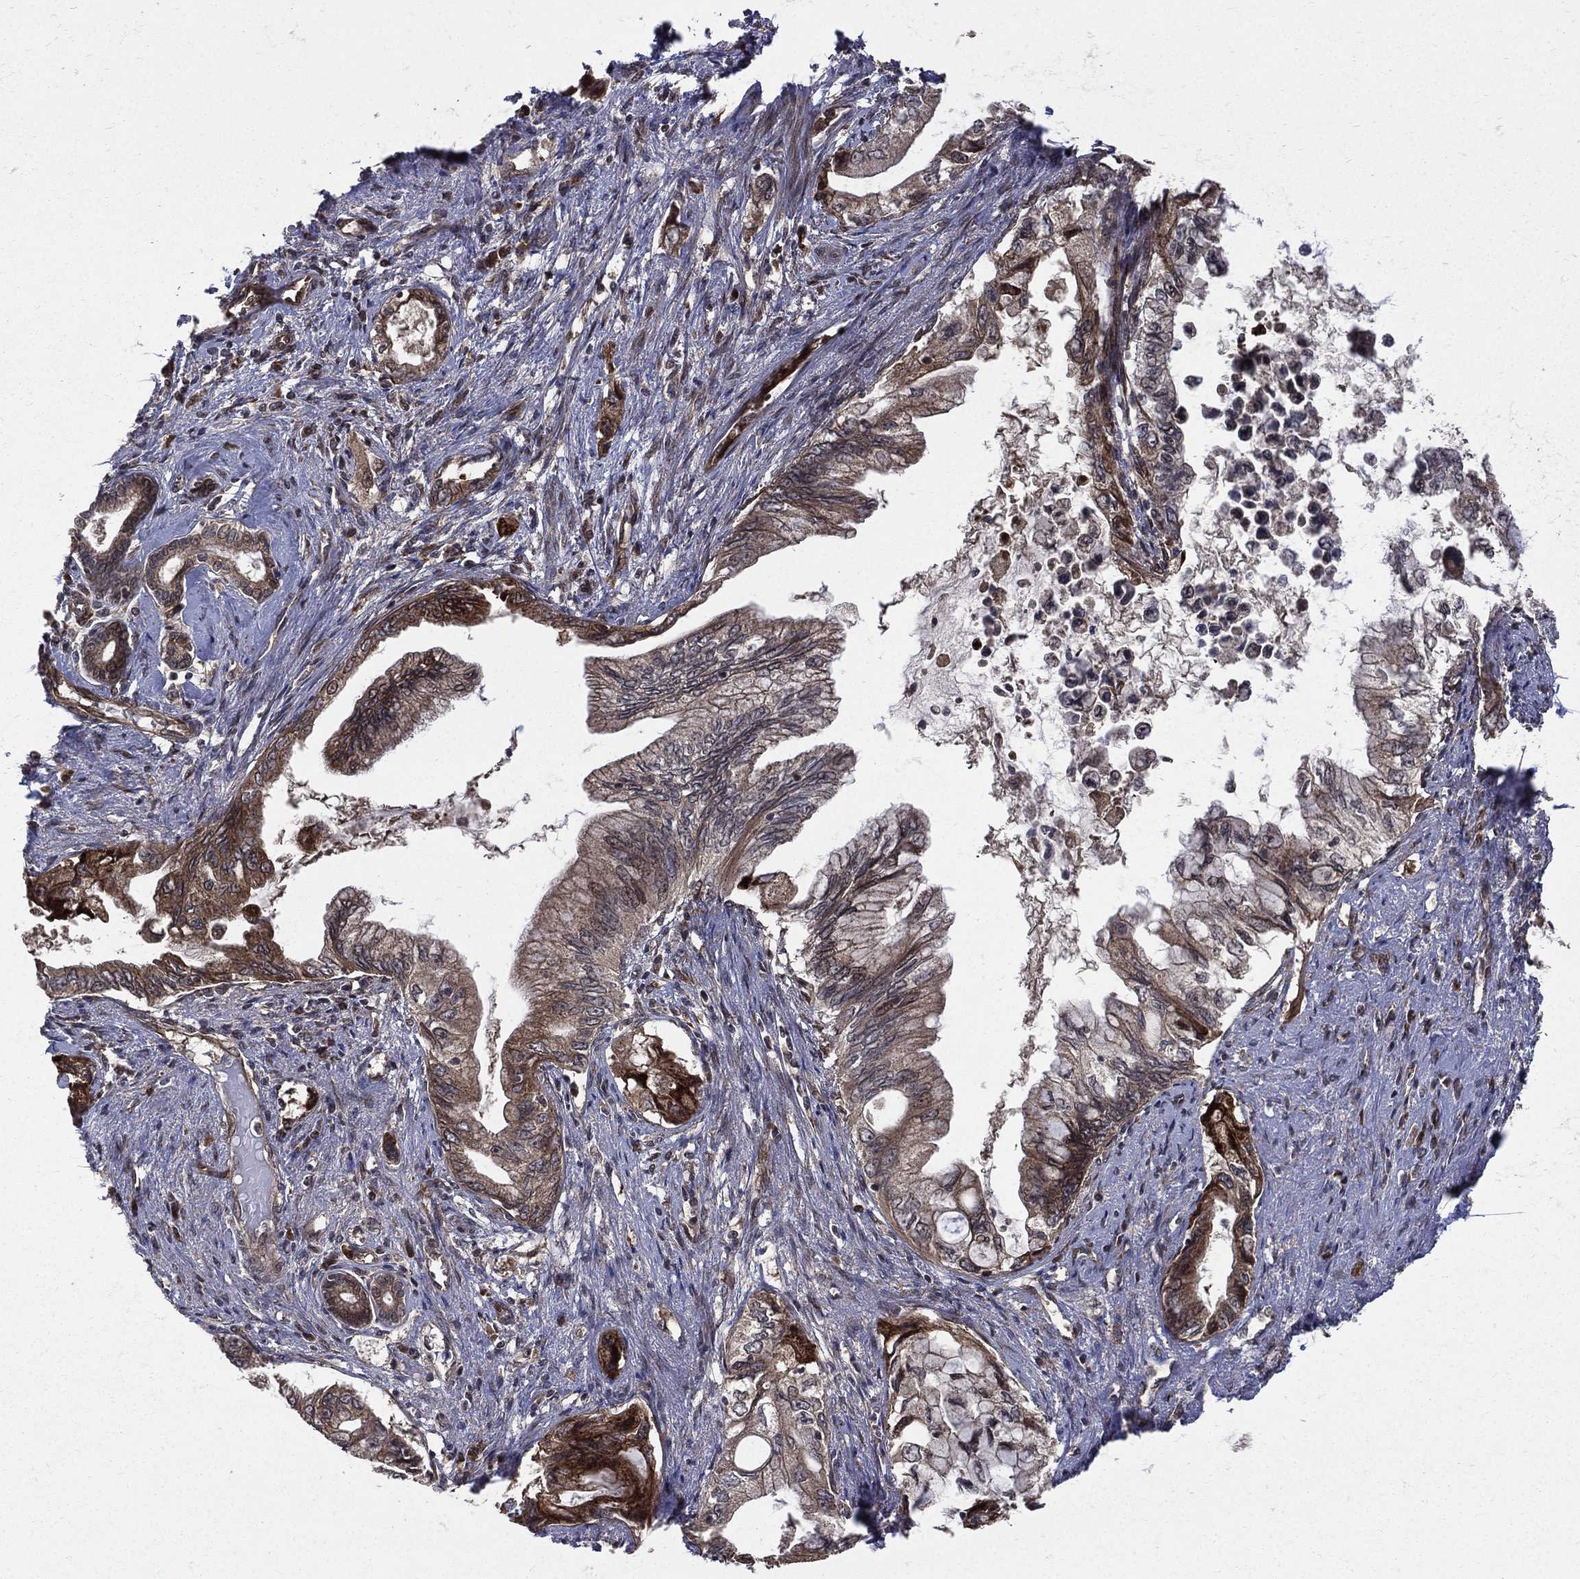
{"staining": {"intensity": "strong", "quantity": "25%-75%", "location": "cytoplasmic/membranous"}, "tissue": "pancreatic cancer", "cell_type": "Tumor cells", "image_type": "cancer", "snomed": [{"axis": "morphology", "description": "Adenocarcinoma, NOS"}, {"axis": "topography", "description": "Pancreas"}], "caption": "Immunohistochemical staining of pancreatic cancer (adenocarcinoma) demonstrates strong cytoplasmic/membranous protein staining in about 25%-75% of tumor cells. (DAB IHC, brown staining for protein, blue staining for nuclei).", "gene": "RAB11FIP4", "patient": {"sex": "female", "age": 73}}